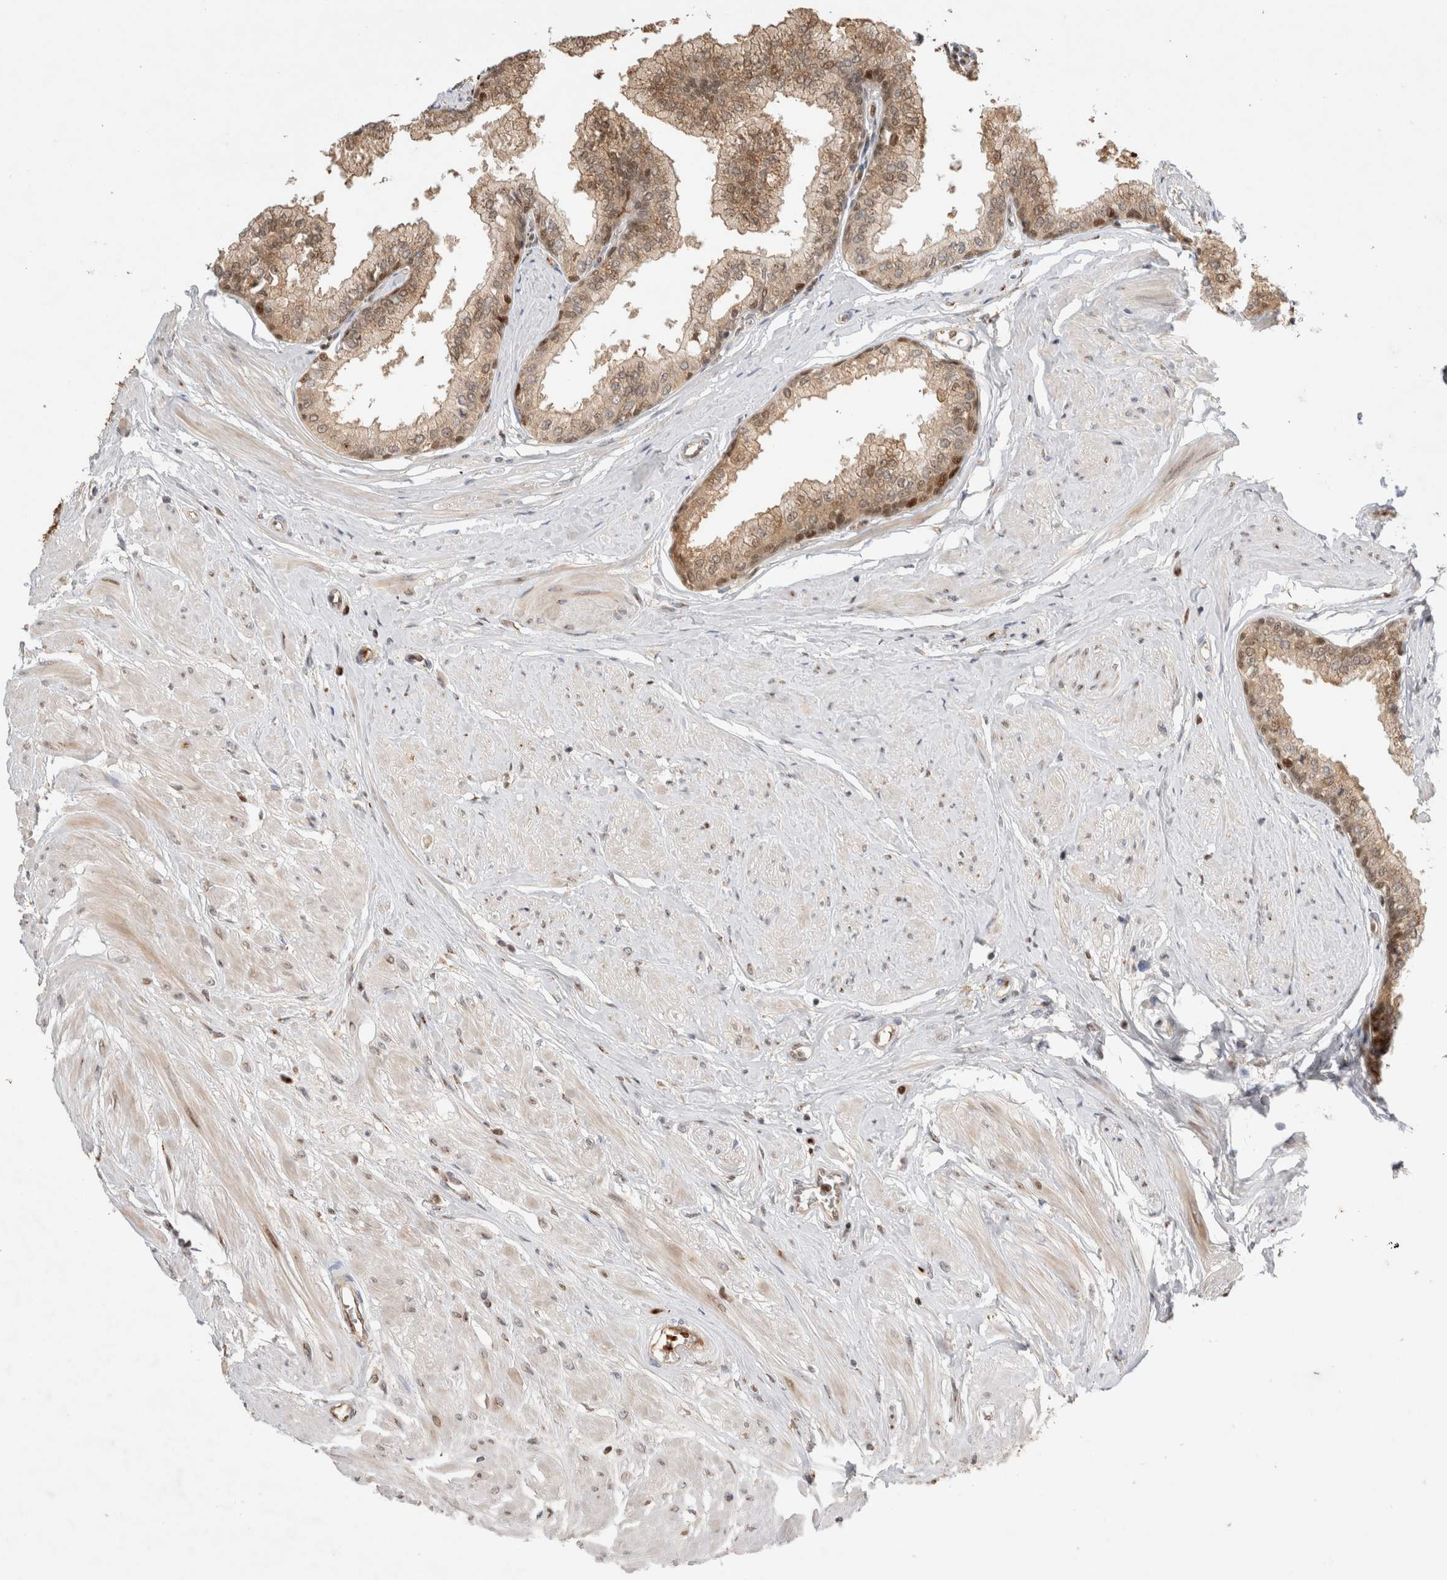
{"staining": {"intensity": "moderate", "quantity": ">75%", "location": "cytoplasmic/membranous,nuclear"}, "tissue": "seminal vesicle", "cell_type": "Glandular cells", "image_type": "normal", "snomed": [{"axis": "morphology", "description": "Normal tissue, NOS"}, {"axis": "topography", "description": "Prostate"}, {"axis": "topography", "description": "Seminal veicle"}], "caption": "Brown immunohistochemical staining in benign human seminal vesicle demonstrates moderate cytoplasmic/membranous,nuclear staining in approximately >75% of glandular cells. The staining was performed using DAB (3,3'-diaminobenzidine) to visualize the protein expression in brown, while the nuclei were stained in blue with hematoxylin (Magnification: 20x).", "gene": "OTUD6B", "patient": {"sex": "male", "age": 60}}